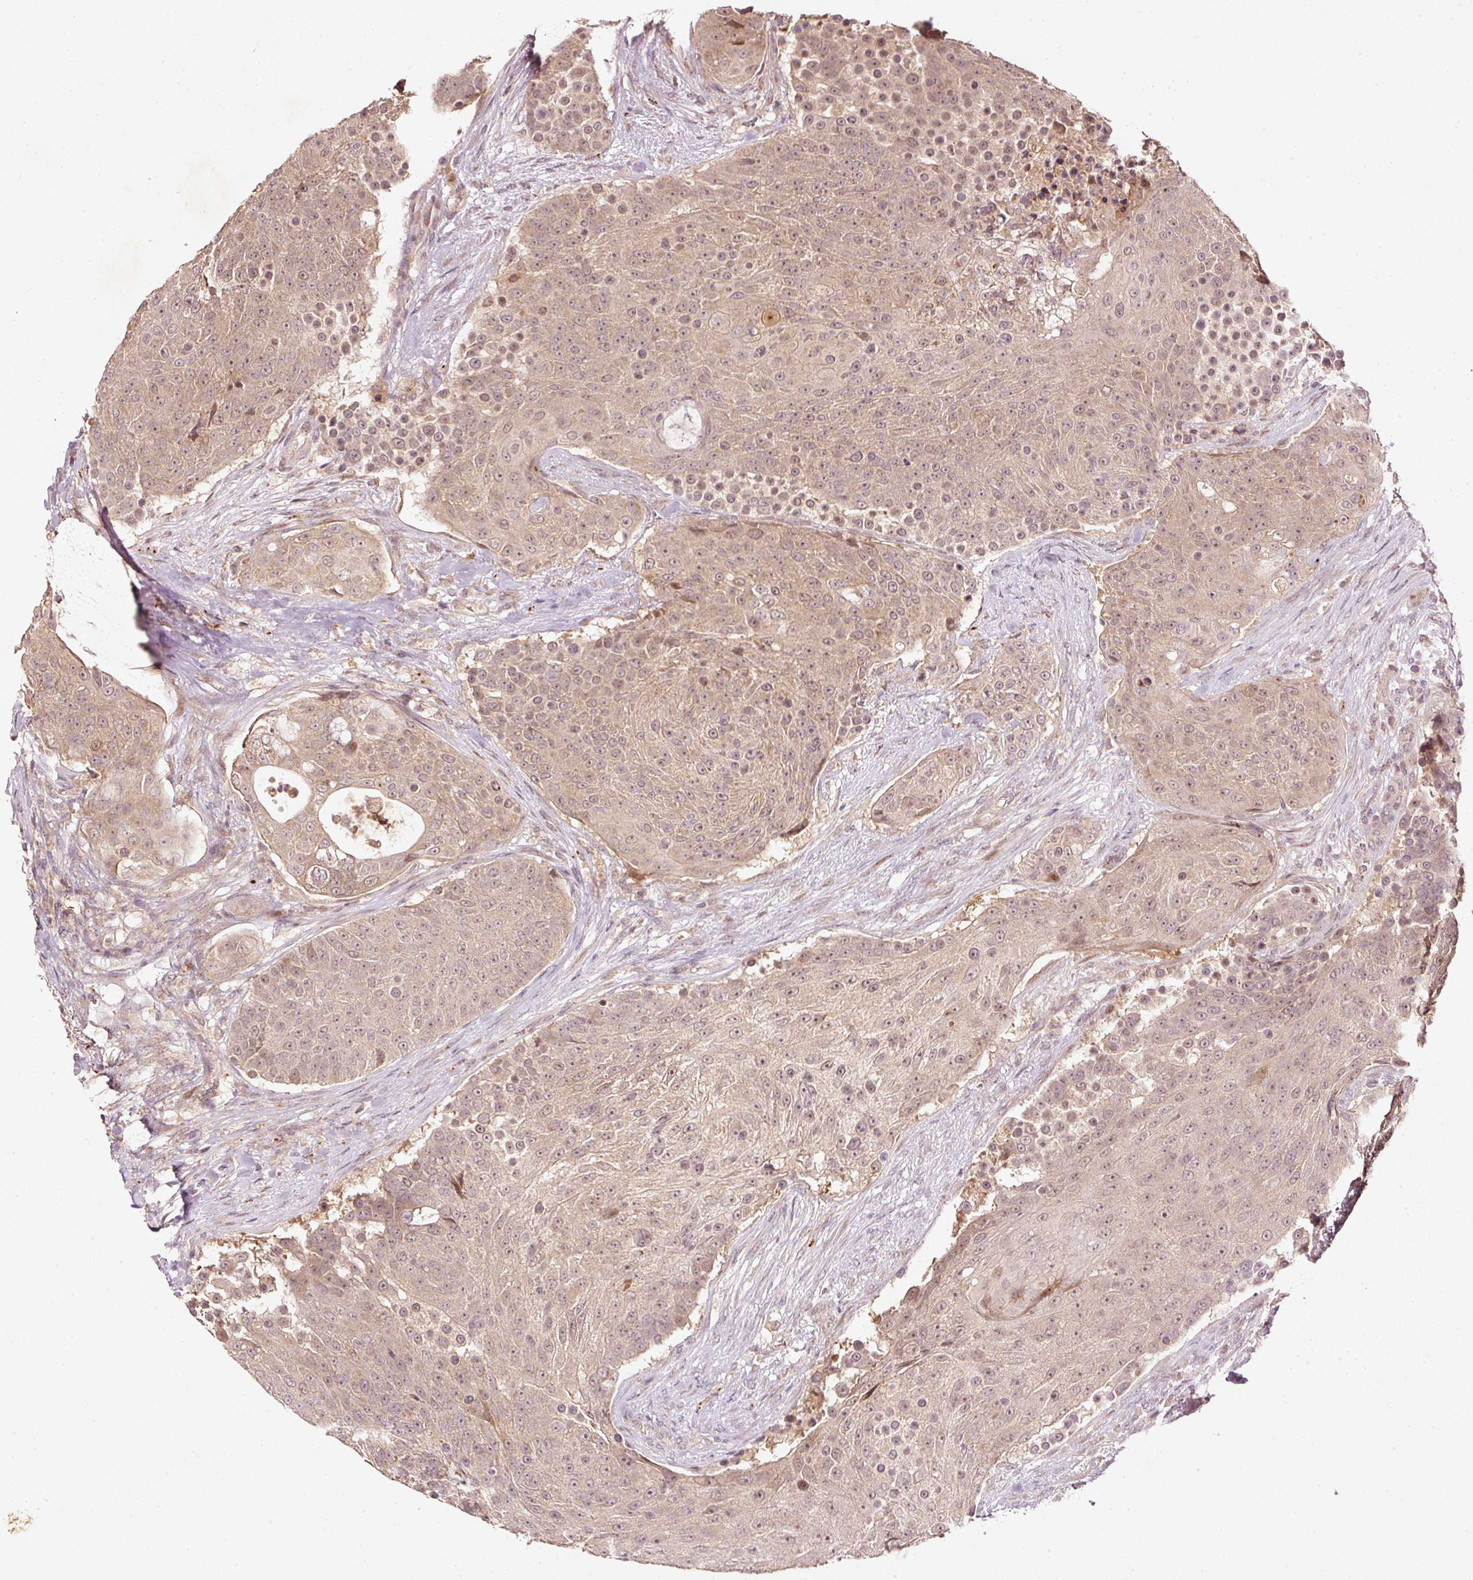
{"staining": {"intensity": "weak", "quantity": ">75%", "location": "cytoplasmic/membranous,nuclear"}, "tissue": "urothelial cancer", "cell_type": "Tumor cells", "image_type": "cancer", "snomed": [{"axis": "morphology", "description": "Urothelial carcinoma, High grade"}, {"axis": "topography", "description": "Urinary bladder"}], "caption": "Urothelial cancer stained for a protein exhibits weak cytoplasmic/membranous and nuclear positivity in tumor cells.", "gene": "PCDHB1", "patient": {"sex": "female", "age": 63}}